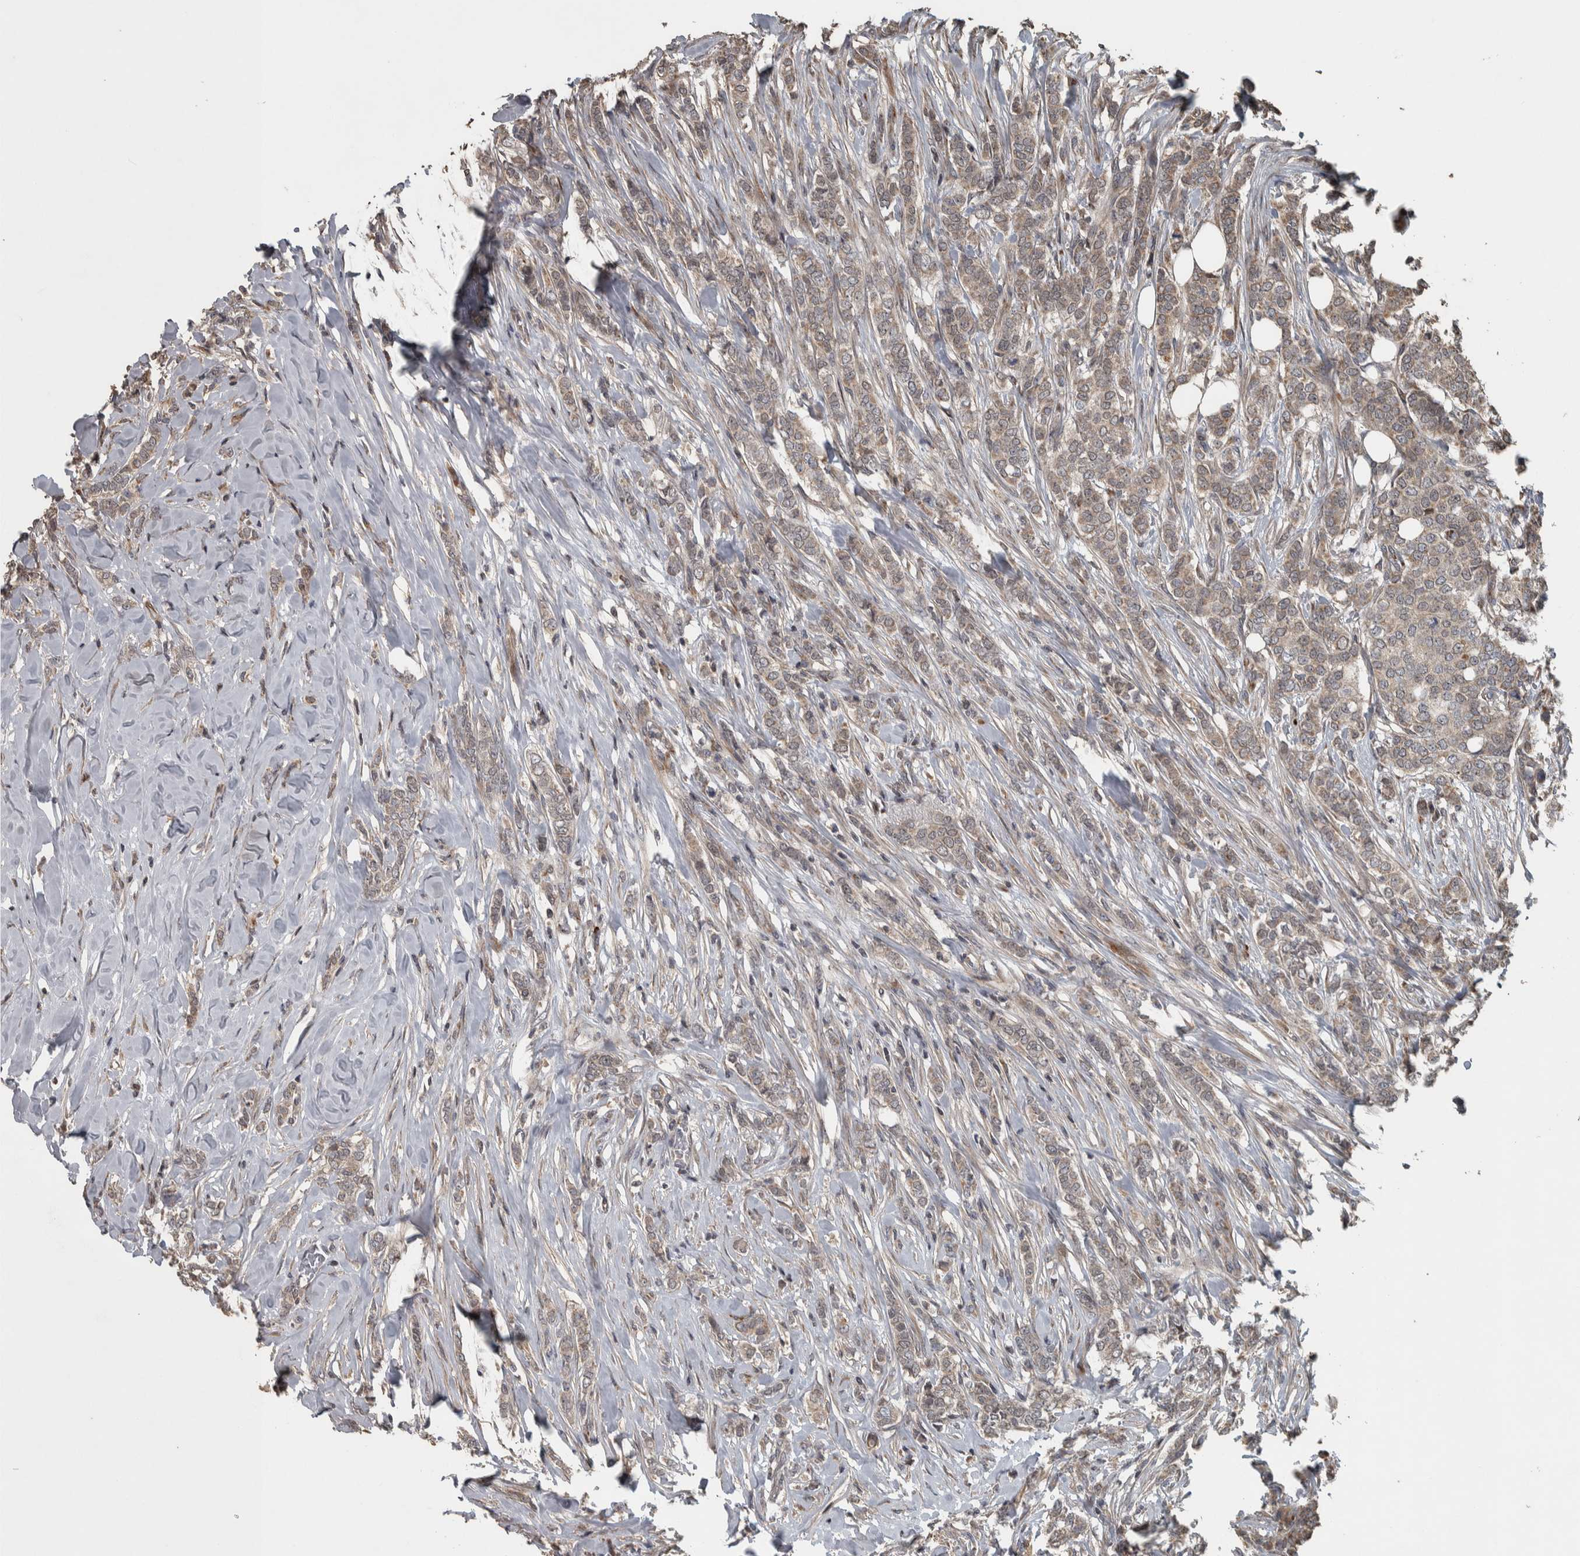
{"staining": {"intensity": "weak", "quantity": ">75%", "location": "cytoplasmic/membranous"}, "tissue": "breast cancer", "cell_type": "Tumor cells", "image_type": "cancer", "snomed": [{"axis": "morphology", "description": "Lobular carcinoma"}, {"axis": "topography", "description": "Skin"}, {"axis": "topography", "description": "Breast"}], "caption": "The photomicrograph reveals a brown stain indicating the presence of a protein in the cytoplasmic/membranous of tumor cells in breast lobular carcinoma.", "gene": "ERAL1", "patient": {"sex": "female", "age": 46}}